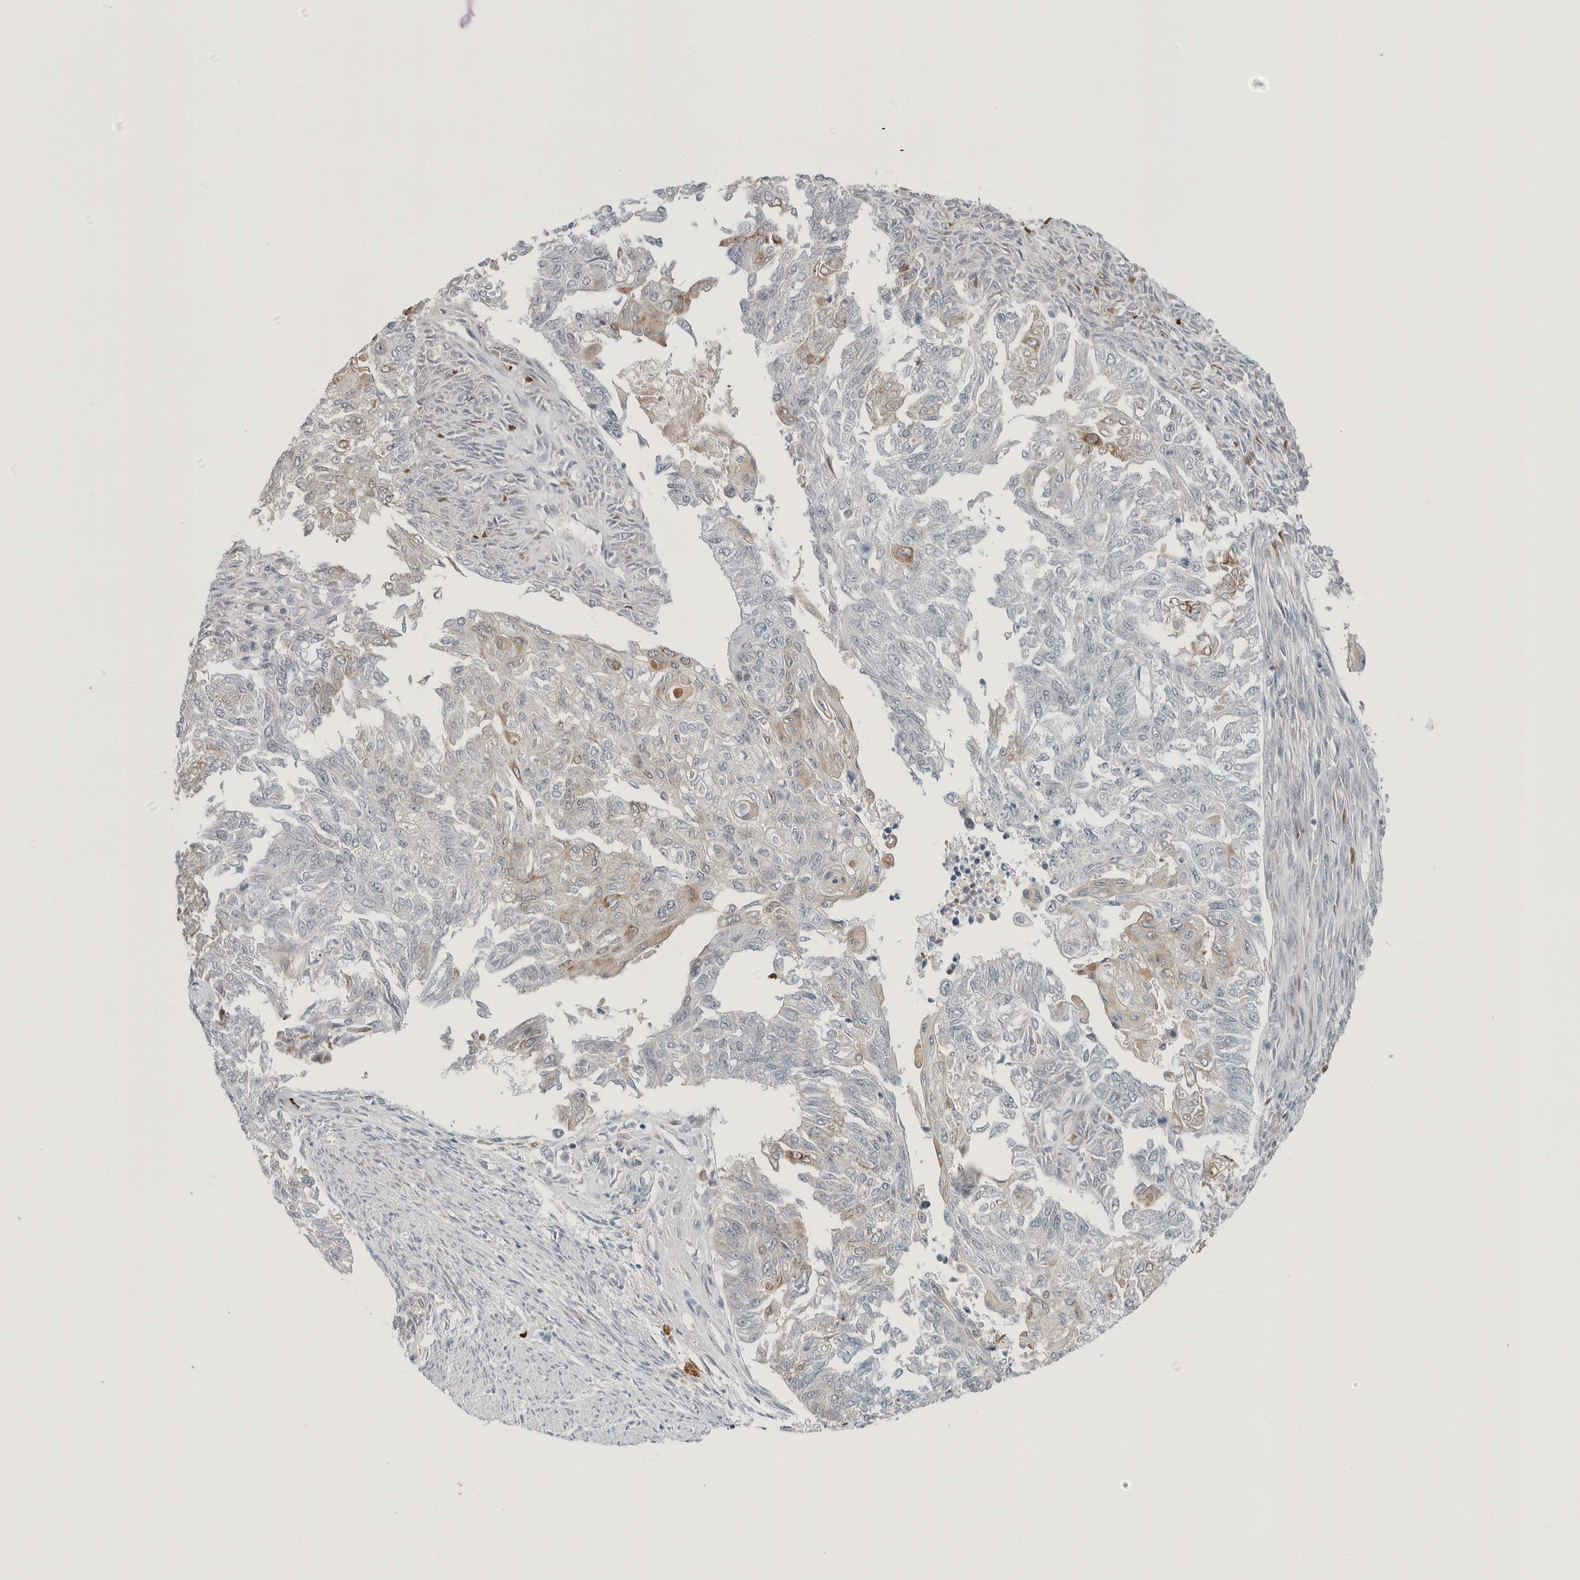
{"staining": {"intensity": "weak", "quantity": "<25%", "location": "cytoplasmic/membranous"}, "tissue": "endometrial cancer", "cell_type": "Tumor cells", "image_type": "cancer", "snomed": [{"axis": "morphology", "description": "Adenocarcinoma, NOS"}, {"axis": "topography", "description": "Endometrium"}], "caption": "Endometrial adenocarcinoma stained for a protein using IHC exhibits no positivity tumor cells.", "gene": "CRAT", "patient": {"sex": "female", "age": 32}}